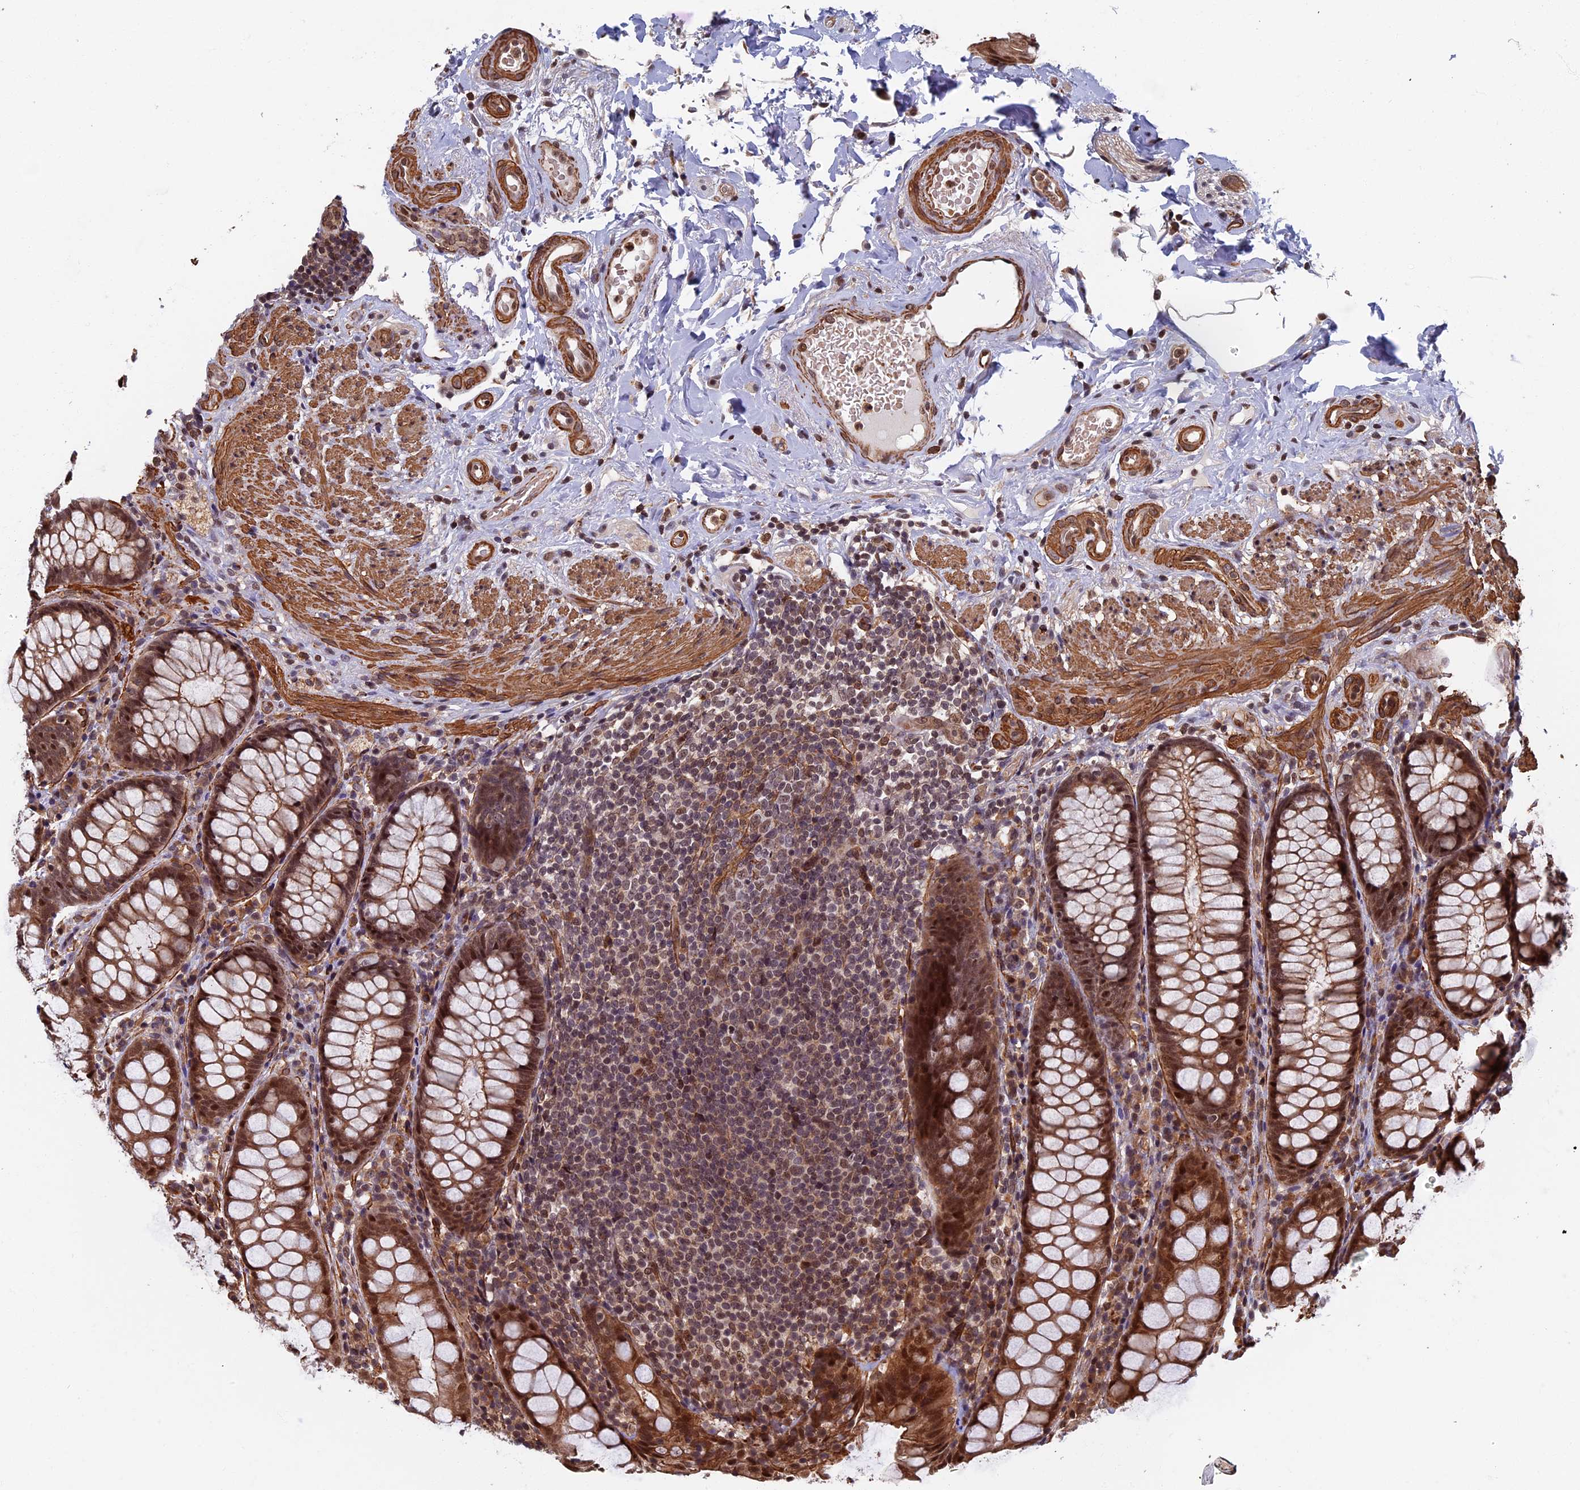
{"staining": {"intensity": "moderate", "quantity": ">75%", "location": "cytoplasmic/membranous,nuclear"}, "tissue": "rectum", "cell_type": "Glandular cells", "image_type": "normal", "snomed": [{"axis": "morphology", "description": "Normal tissue, NOS"}, {"axis": "topography", "description": "Rectum"}], "caption": "Protein staining reveals moderate cytoplasmic/membranous,nuclear positivity in approximately >75% of glandular cells in unremarkable rectum. The protein of interest is stained brown, and the nuclei are stained in blue (DAB (3,3'-diaminobenzidine) IHC with brightfield microscopy, high magnification).", "gene": "CTDP1", "patient": {"sex": "male", "age": 83}}